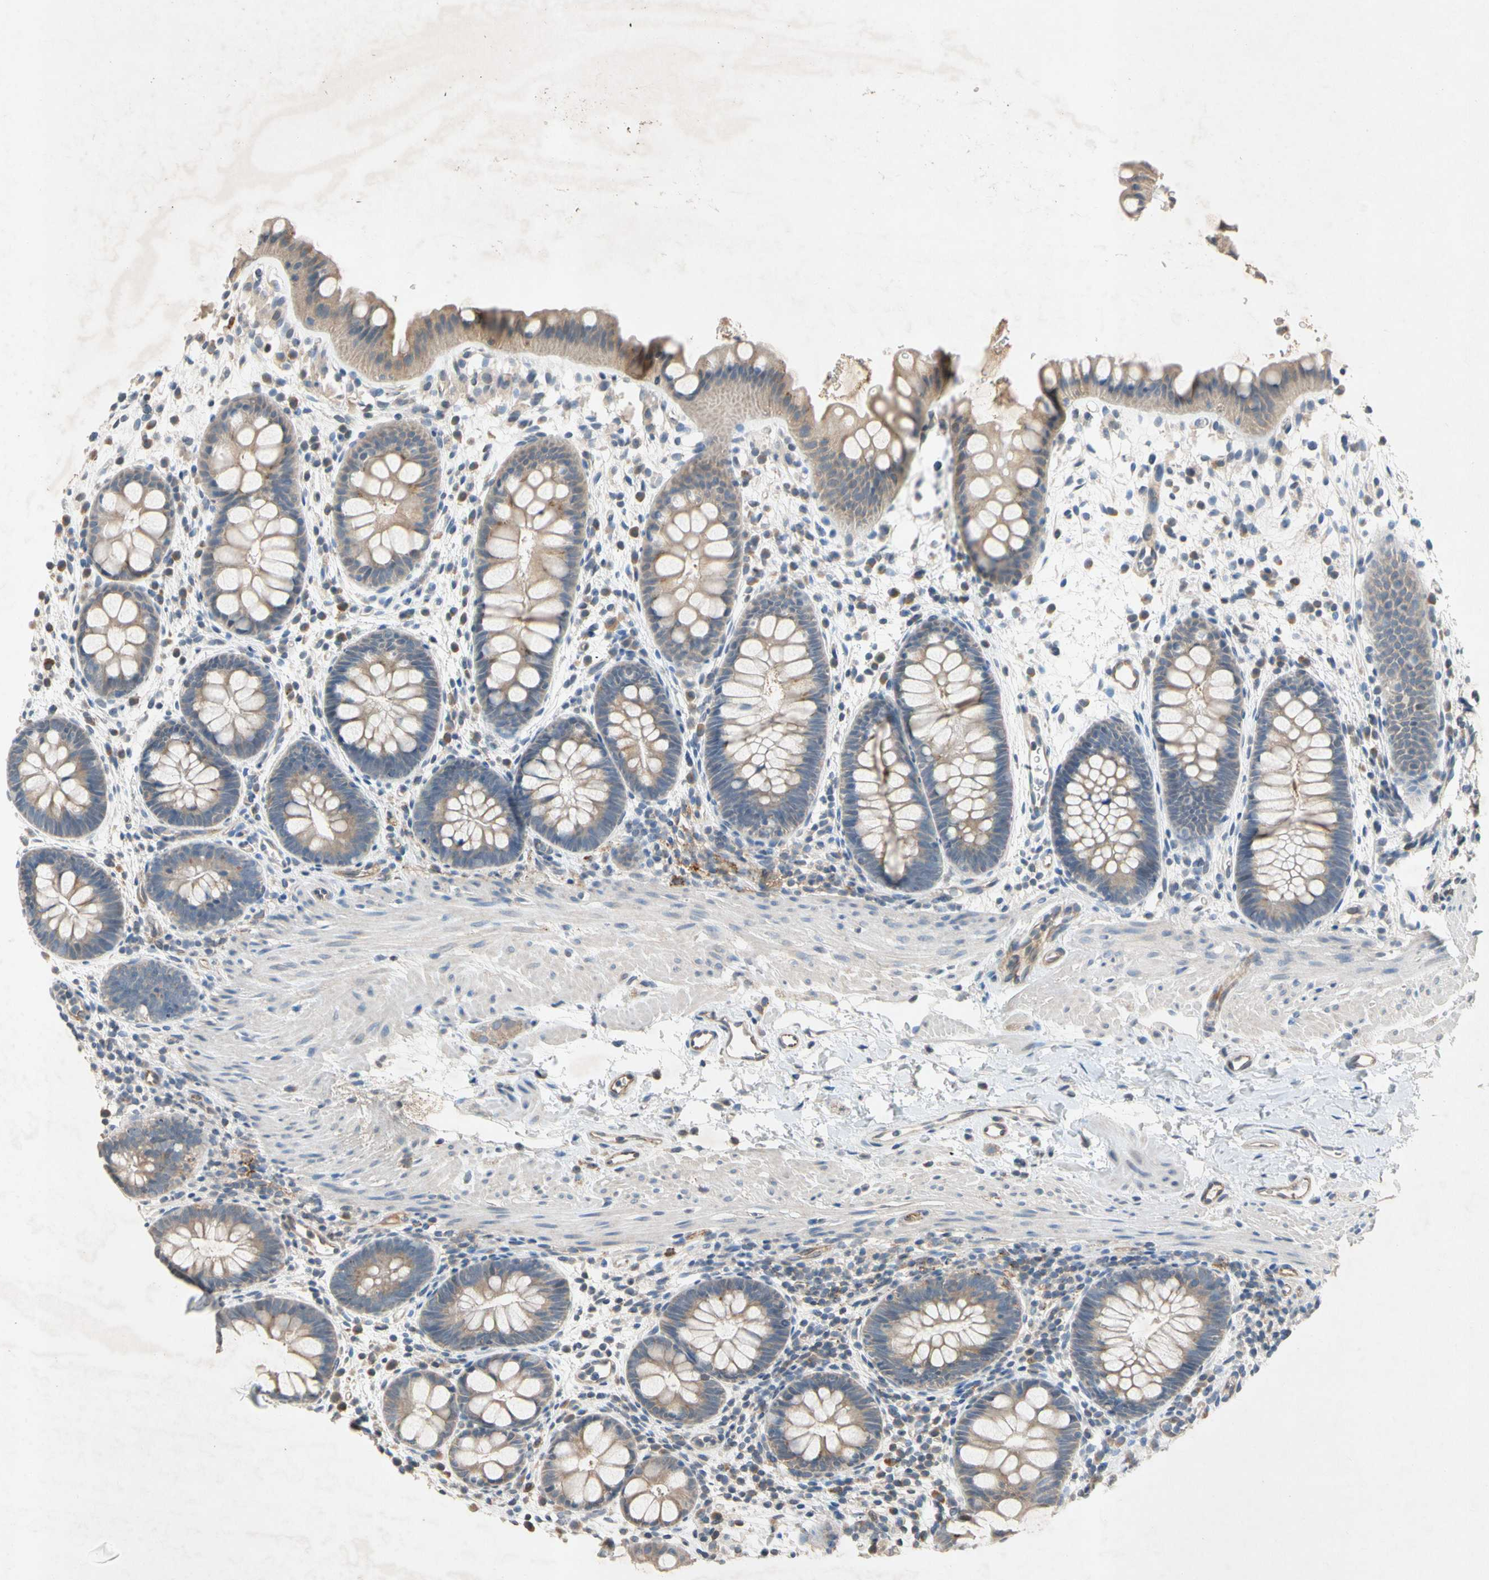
{"staining": {"intensity": "moderate", "quantity": ">75%", "location": "cytoplasmic/membranous"}, "tissue": "rectum", "cell_type": "Glandular cells", "image_type": "normal", "snomed": [{"axis": "morphology", "description": "Normal tissue, NOS"}, {"axis": "topography", "description": "Rectum"}], "caption": "The histopathology image displays immunohistochemical staining of unremarkable rectum. There is moderate cytoplasmic/membranous expression is seen in about >75% of glandular cells.", "gene": "NDFIP2", "patient": {"sex": "female", "age": 24}}